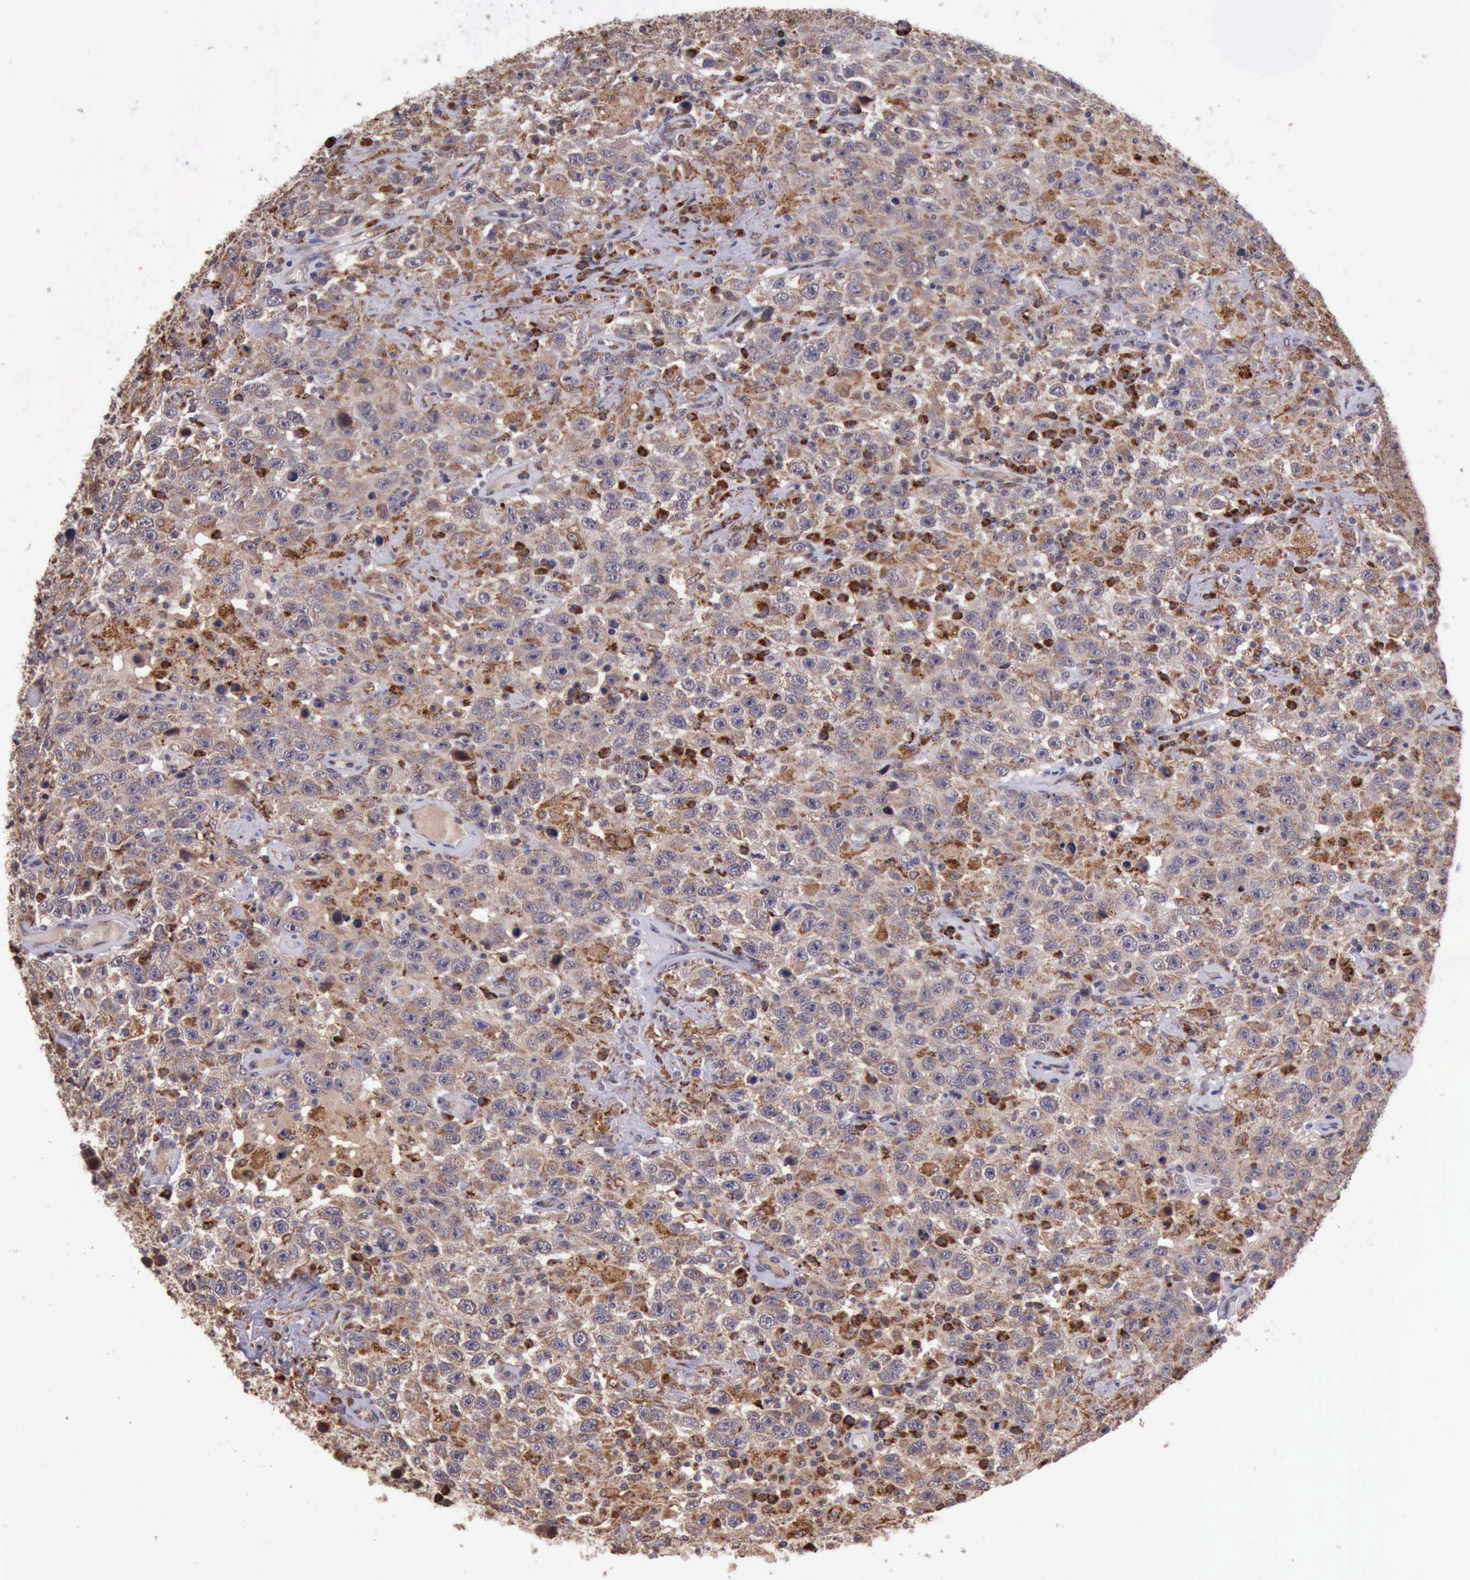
{"staining": {"intensity": "moderate", "quantity": ">75%", "location": "cytoplasmic/membranous"}, "tissue": "testis cancer", "cell_type": "Tumor cells", "image_type": "cancer", "snomed": [{"axis": "morphology", "description": "Seminoma, NOS"}, {"axis": "topography", "description": "Testis"}], "caption": "There is medium levels of moderate cytoplasmic/membranous staining in tumor cells of seminoma (testis), as demonstrated by immunohistochemical staining (brown color).", "gene": "ARMCX3", "patient": {"sex": "male", "age": 41}}